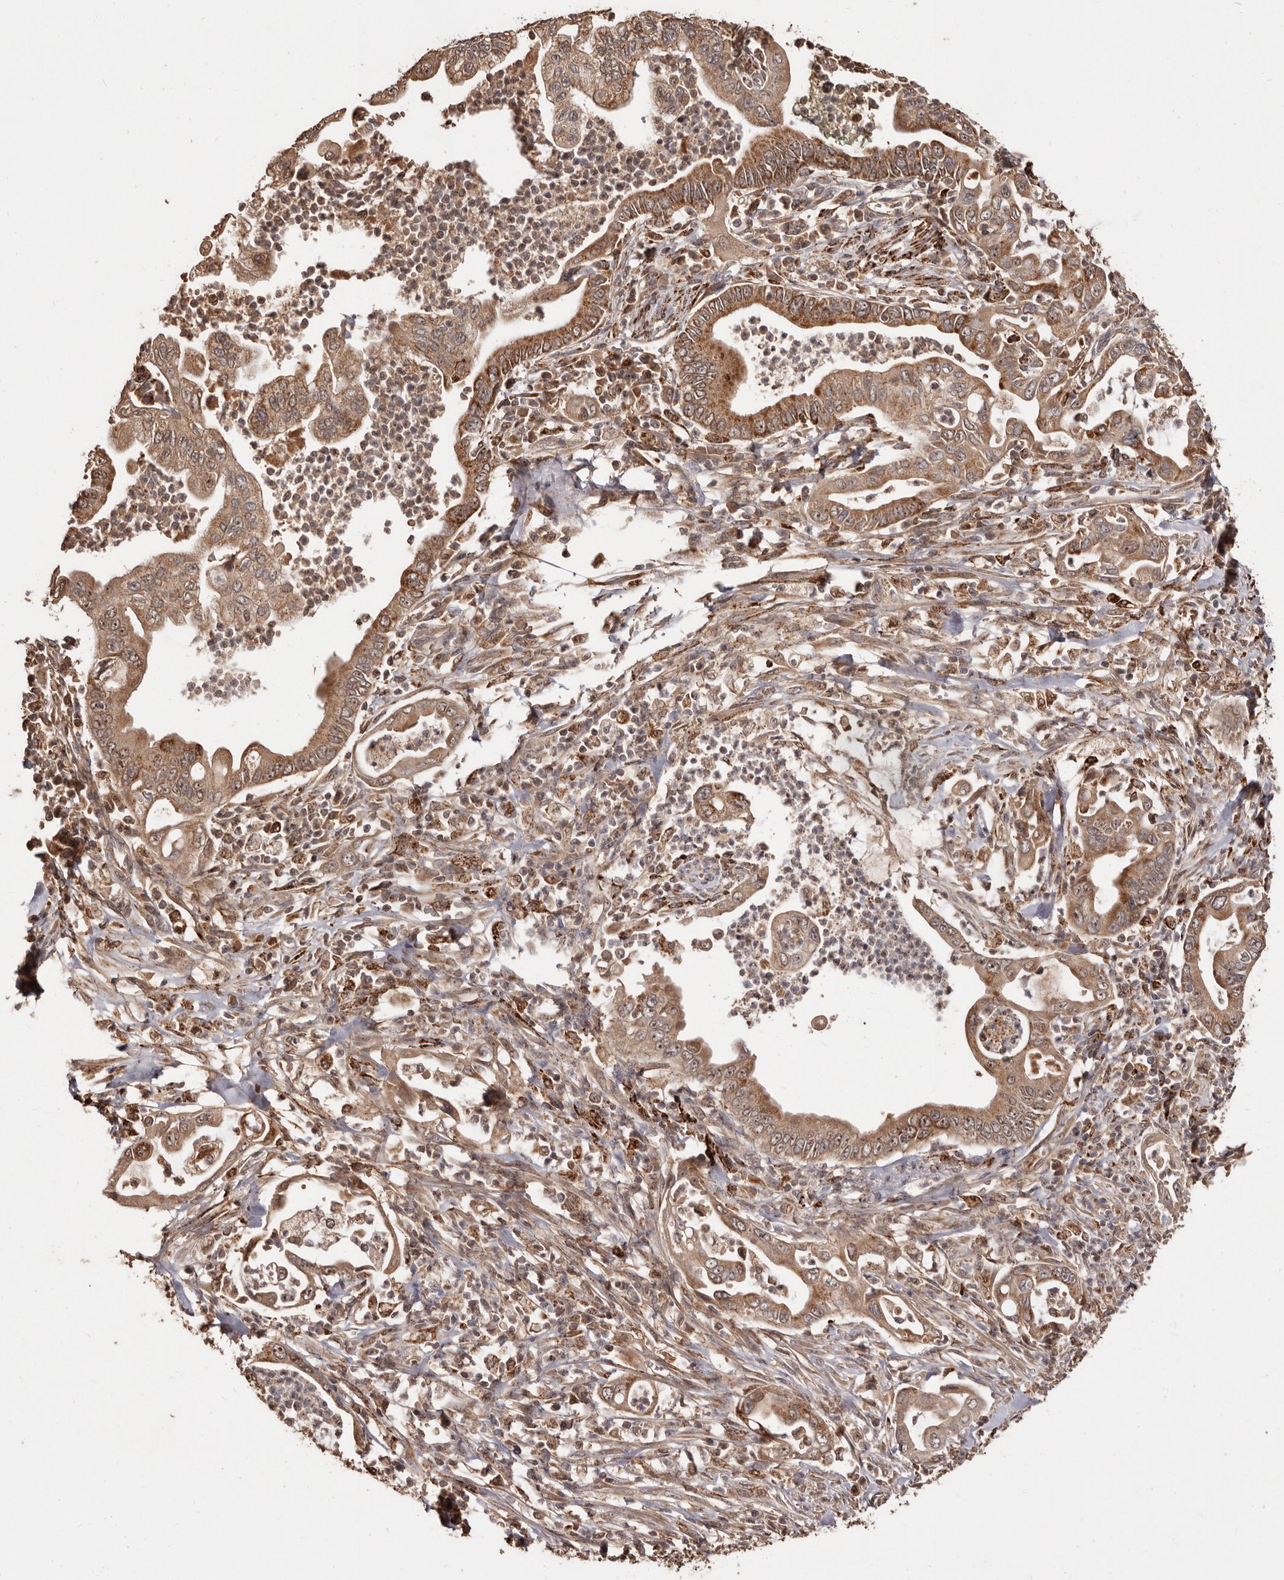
{"staining": {"intensity": "moderate", "quantity": ">75%", "location": "cytoplasmic/membranous"}, "tissue": "pancreatic cancer", "cell_type": "Tumor cells", "image_type": "cancer", "snomed": [{"axis": "morphology", "description": "Adenocarcinoma, NOS"}, {"axis": "topography", "description": "Pancreas"}], "caption": "Human pancreatic cancer stained for a protein (brown) exhibits moderate cytoplasmic/membranous positive staining in approximately >75% of tumor cells.", "gene": "AKAP7", "patient": {"sex": "male", "age": 78}}